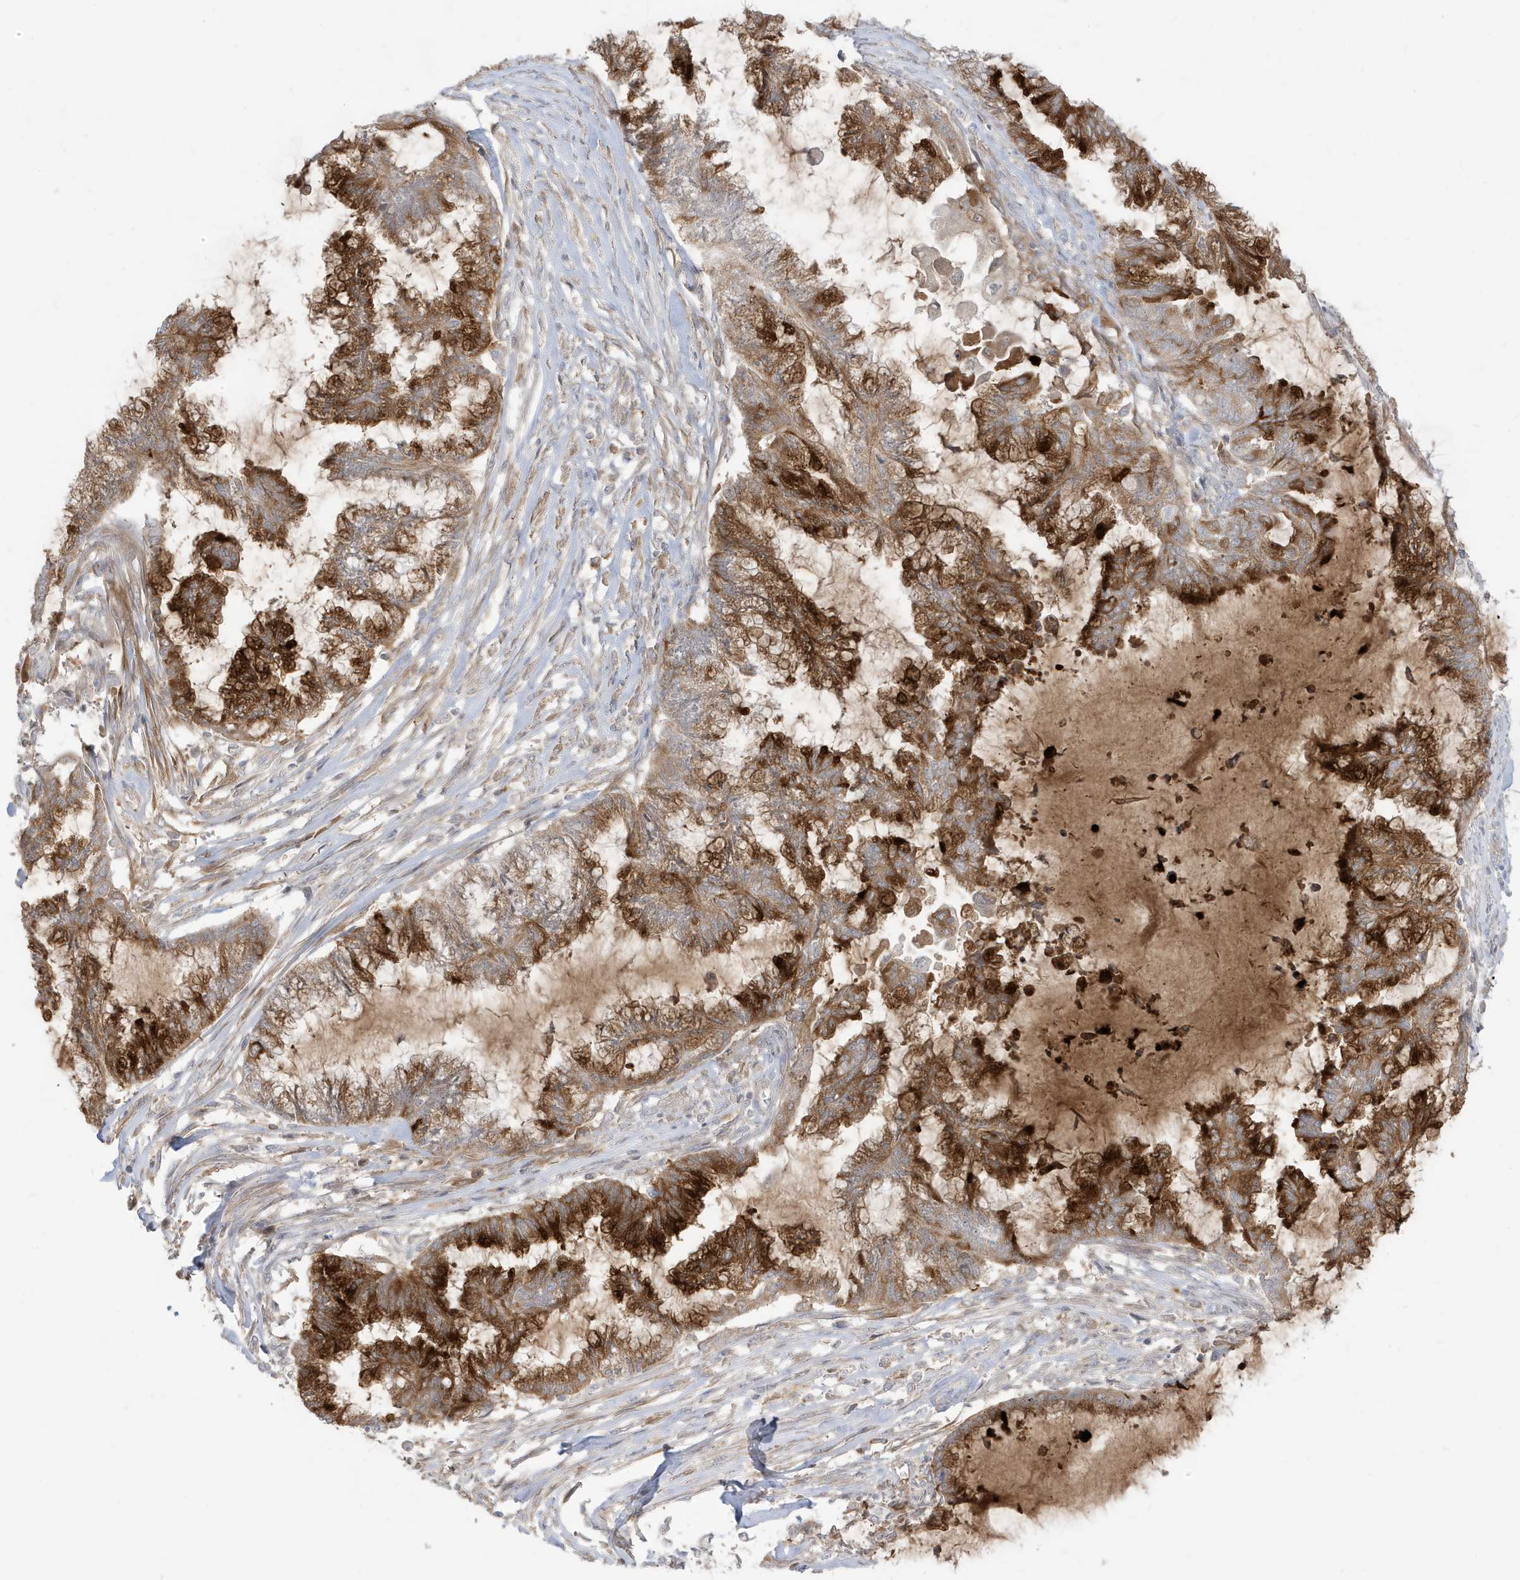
{"staining": {"intensity": "strong", "quantity": ">75%", "location": "cytoplasmic/membranous"}, "tissue": "endometrial cancer", "cell_type": "Tumor cells", "image_type": "cancer", "snomed": [{"axis": "morphology", "description": "Adenocarcinoma, NOS"}, {"axis": "topography", "description": "Endometrium"}], "caption": "Strong cytoplasmic/membranous staining is identified in about >75% of tumor cells in endometrial cancer.", "gene": "IFT57", "patient": {"sex": "female", "age": 86}}